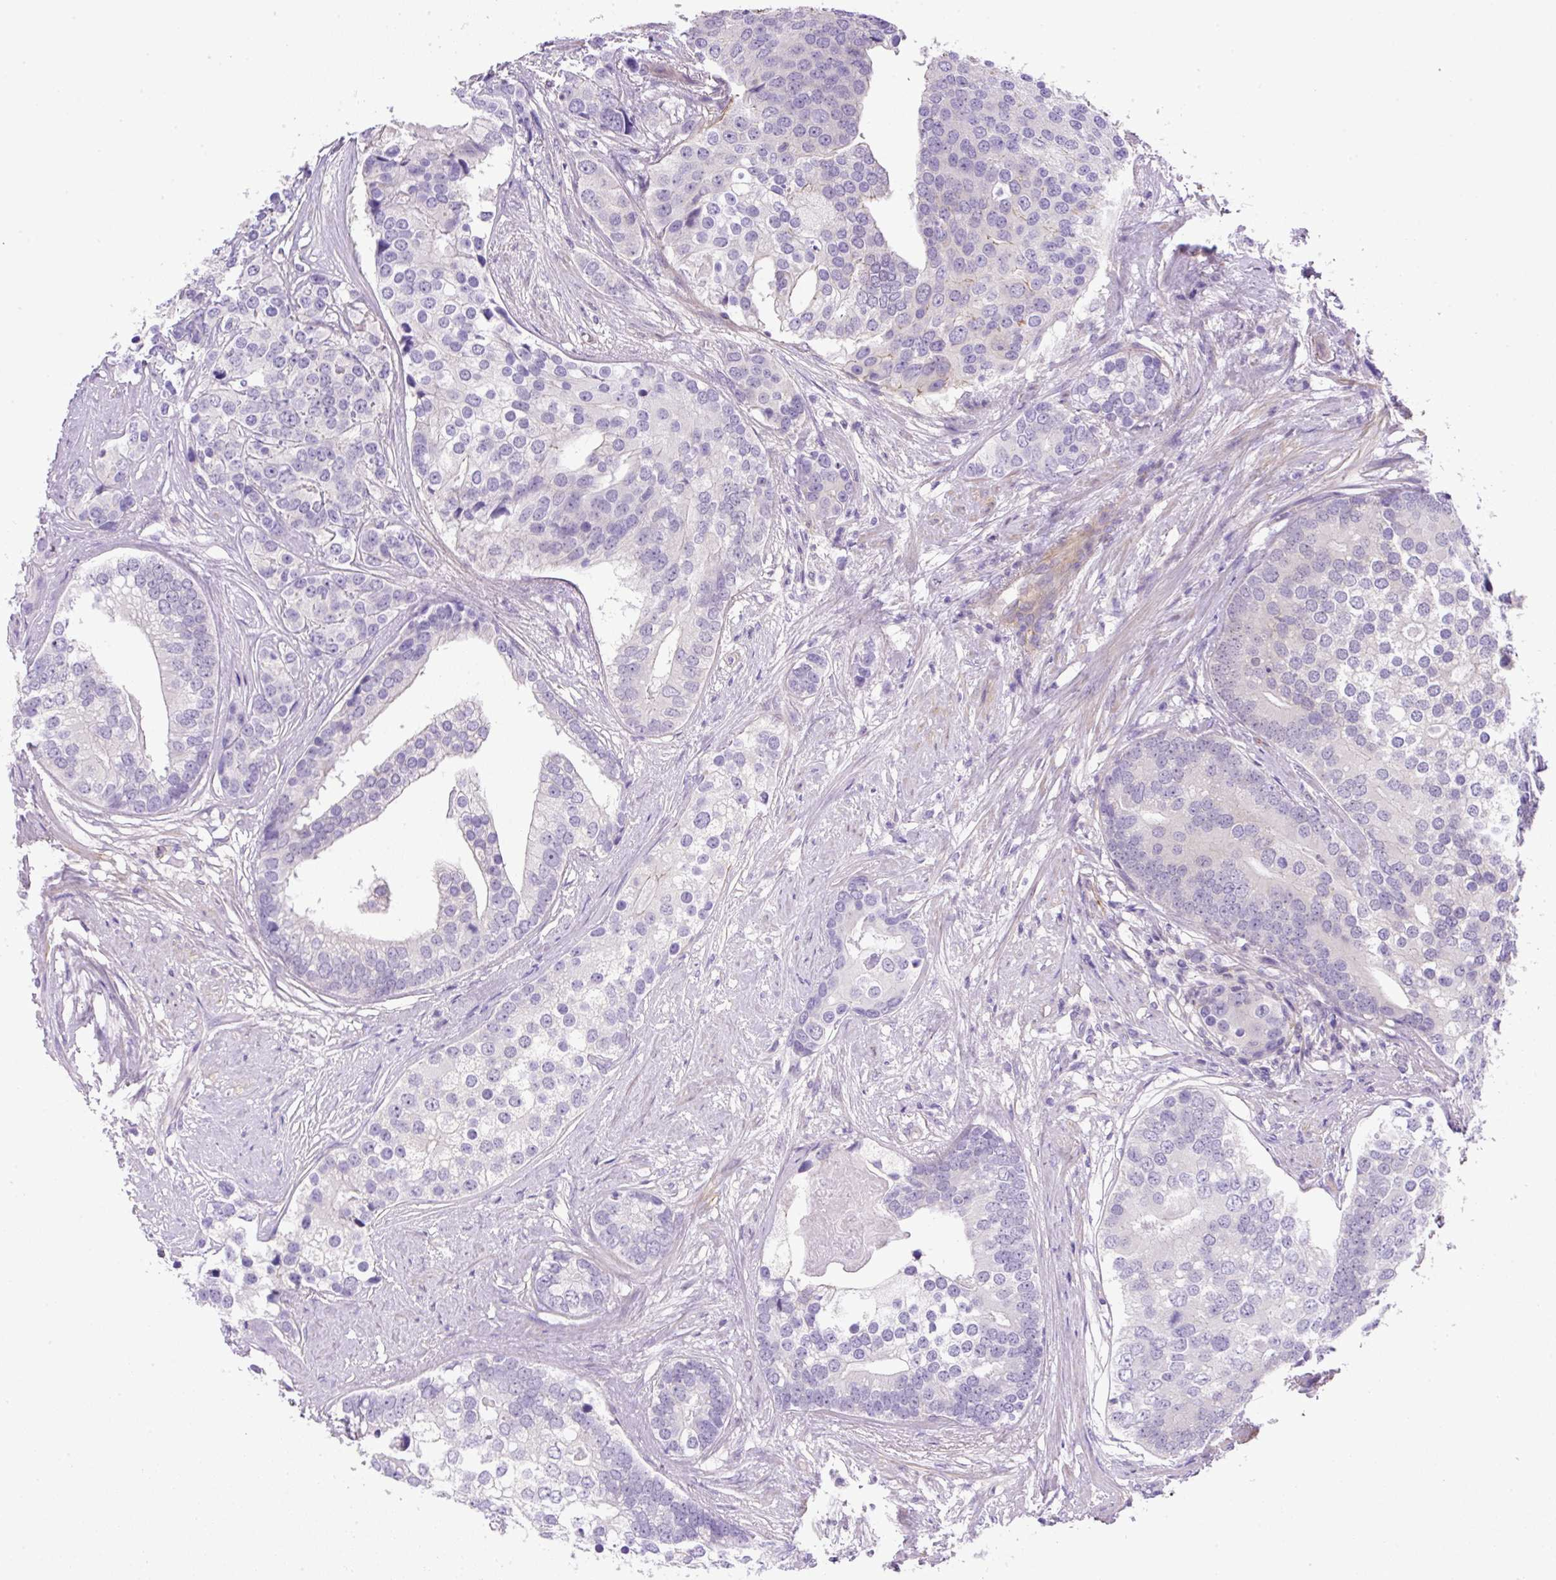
{"staining": {"intensity": "negative", "quantity": "none", "location": "none"}, "tissue": "prostate cancer", "cell_type": "Tumor cells", "image_type": "cancer", "snomed": [{"axis": "morphology", "description": "Adenocarcinoma, High grade"}, {"axis": "topography", "description": "Prostate"}], "caption": "A micrograph of prostate cancer (adenocarcinoma (high-grade)) stained for a protein reveals no brown staining in tumor cells.", "gene": "NPTN", "patient": {"sex": "male", "age": 62}}